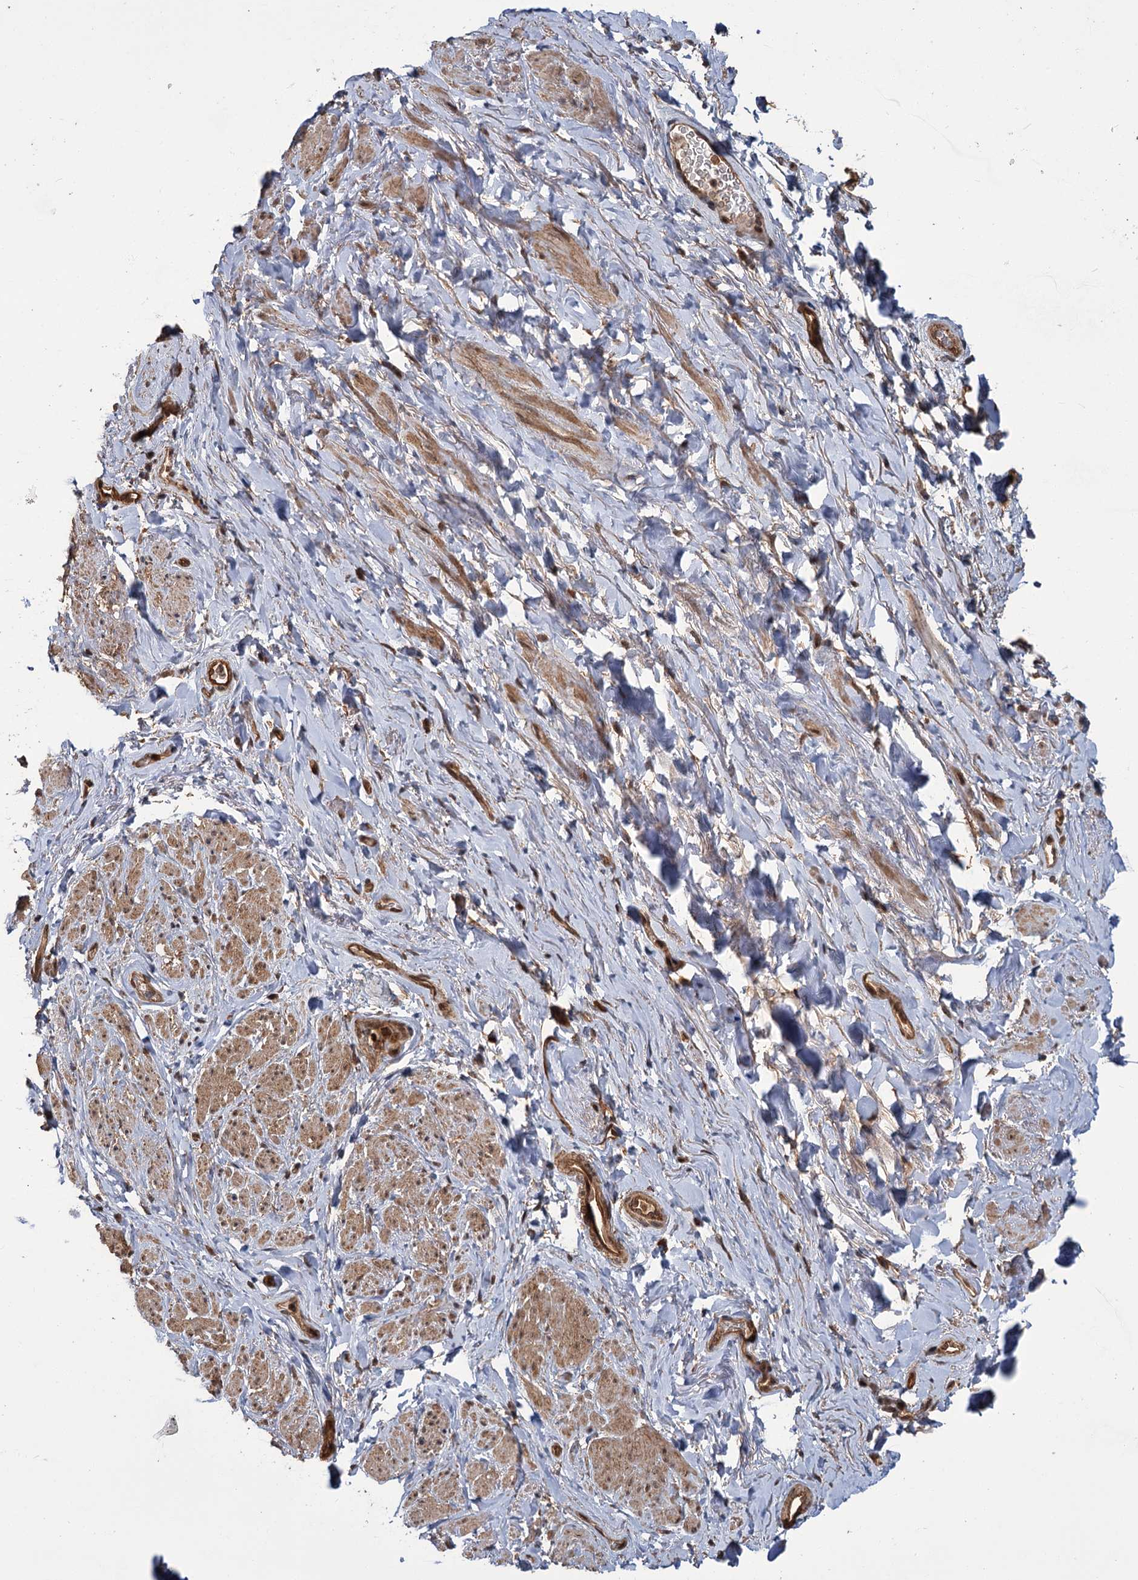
{"staining": {"intensity": "moderate", "quantity": "<25%", "location": "cytoplasmic/membranous,nuclear"}, "tissue": "smooth muscle", "cell_type": "Smooth muscle cells", "image_type": "normal", "snomed": [{"axis": "morphology", "description": "Normal tissue, NOS"}, {"axis": "topography", "description": "Smooth muscle"}, {"axis": "topography", "description": "Peripheral nerve tissue"}], "caption": "A photomicrograph showing moderate cytoplasmic/membranous,nuclear positivity in about <25% of smooth muscle cells in unremarkable smooth muscle, as visualized by brown immunohistochemical staining.", "gene": "KANSL2", "patient": {"sex": "male", "age": 69}}